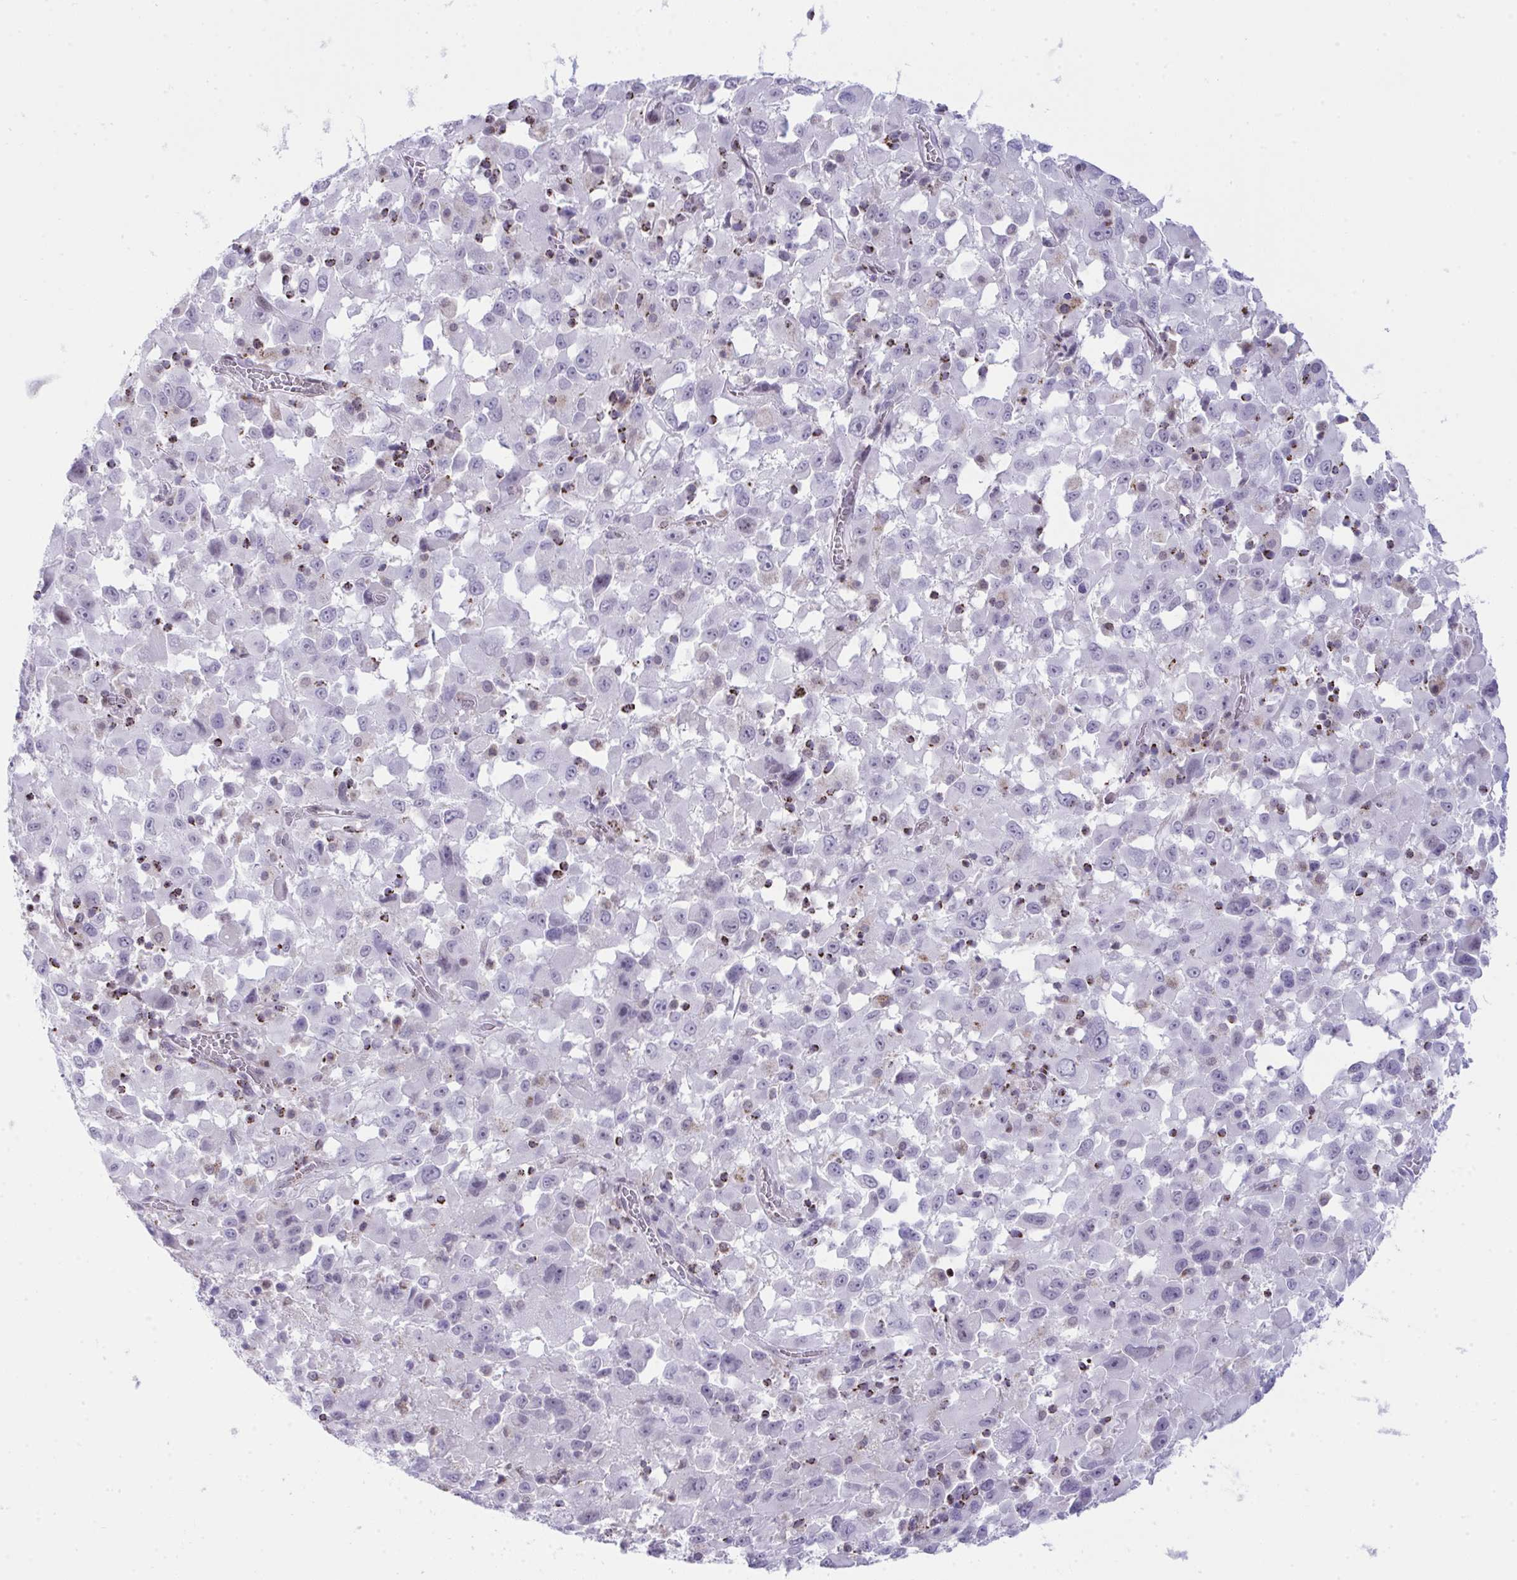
{"staining": {"intensity": "negative", "quantity": "none", "location": "none"}, "tissue": "melanoma", "cell_type": "Tumor cells", "image_type": "cancer", "snomed": [{"axis": "morphology", "description": "Malignant melanoma, Metastatic site"}, {"axis": "topography", "description": "Soft tissue"}], "caption": "Image shows no significant protein expression in tumor cells of melanoma. Nuclei are stained in blue.", "gene": "PLA2G12B", "patient": {"sex": "male", "age": 50}}